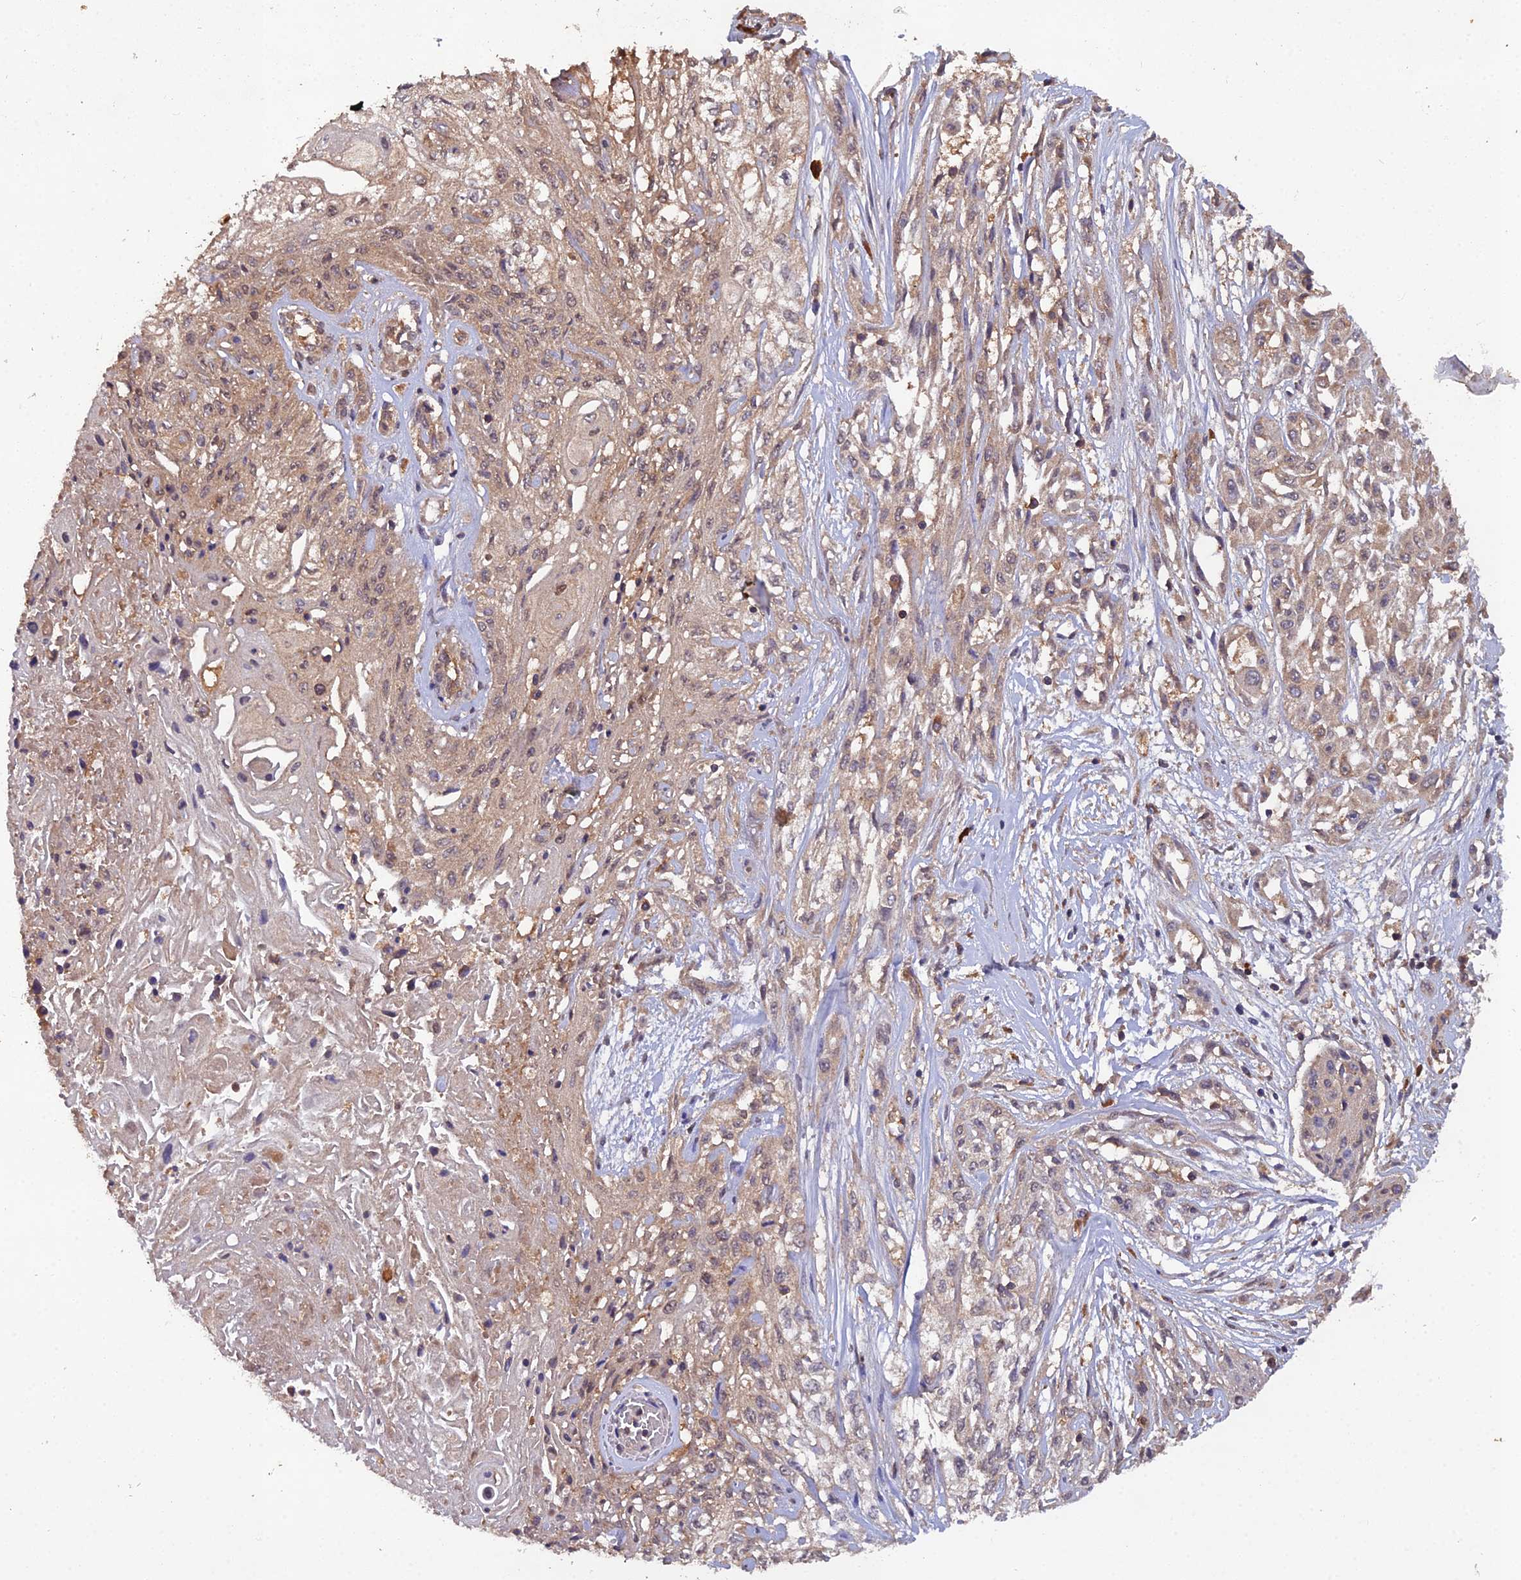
{"staining": {"intensity": "weak", "quantity": "25%-75%", "location": "cytoplasmic/membranous"}, "tissue": "skin cancer", "cell_type": "Tumor cells", "image_type": "cancer", "snomed": [{"axis": "morphology", "description": "Squamous cell carcinoma, NOS"}, {"axis": "morphology", "description": "Squamous cell carcinoma, metastatic, NOS"}, {"axis": "topography", "description": "Skin"}, {"axis": "topography", "description": "Lymph node"}], "caption": "Protein staining exhibits weak cytoplasmic/membranous positivity in about 25%-75% of tumor cells in squamous cell carcinoma (skin).", "gene": "TMEM258", "patient": {"sex": "male", "age": 75}}